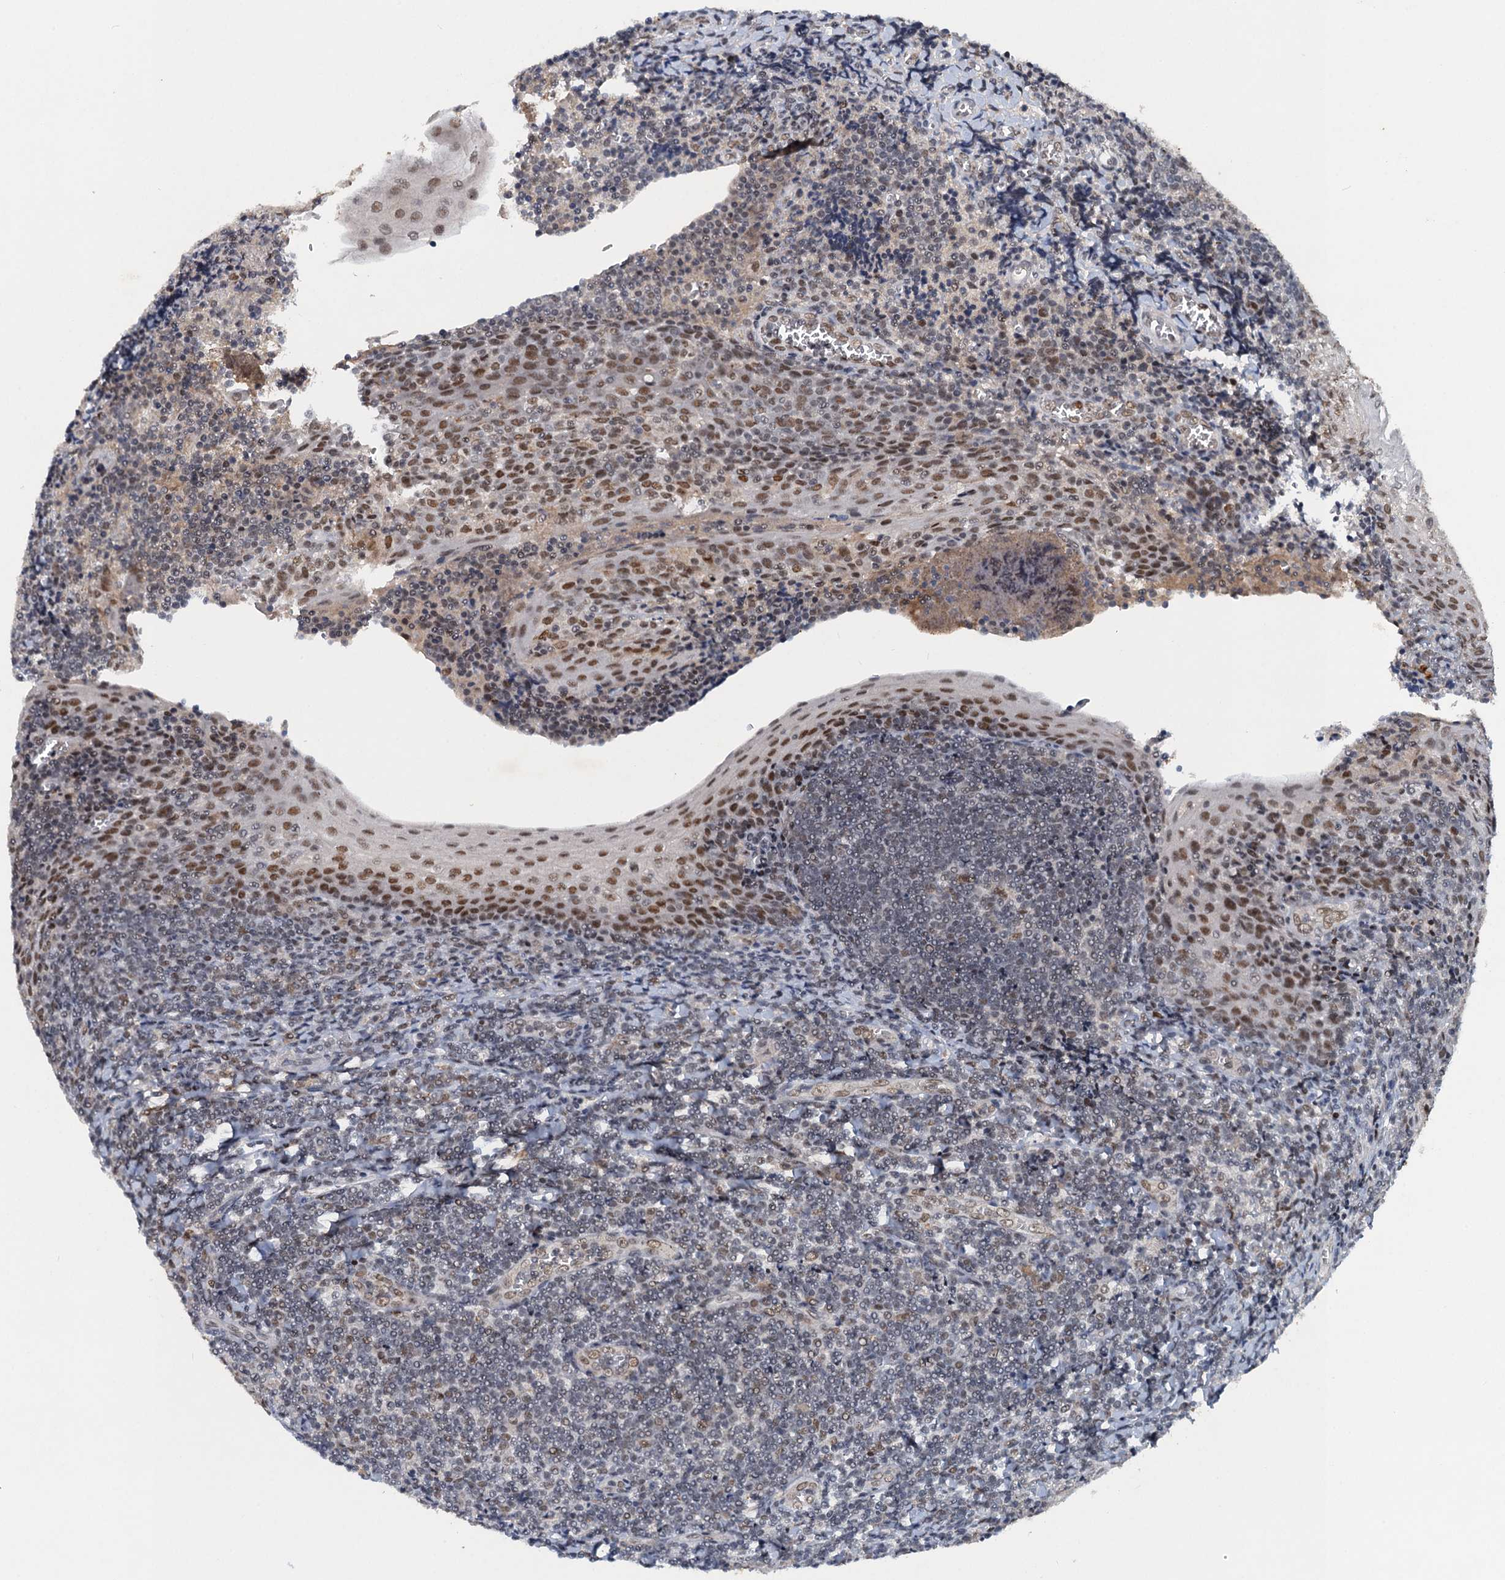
{"staining": {"intensity": "weak", "quantity": "25%-75%", "location": "nuclear"}, "tissue": "tonsil", "cell_type": "Germinal center cells", "image_type": "normal", "snomed": [{"axis": "morphology", "description": "Normal tissue, NOS"}, {"axis": "topography", "description": "Tonsil"}], "caption": "Weak nuclear protein positivity is appreciated in approximately 25%-75% of germinal center cells in tonsil. The protein is shown in brown color, while the nuclei are stained blue.", "gene": "CSTF3", "patient": {"sex": "male", "age": 27}}